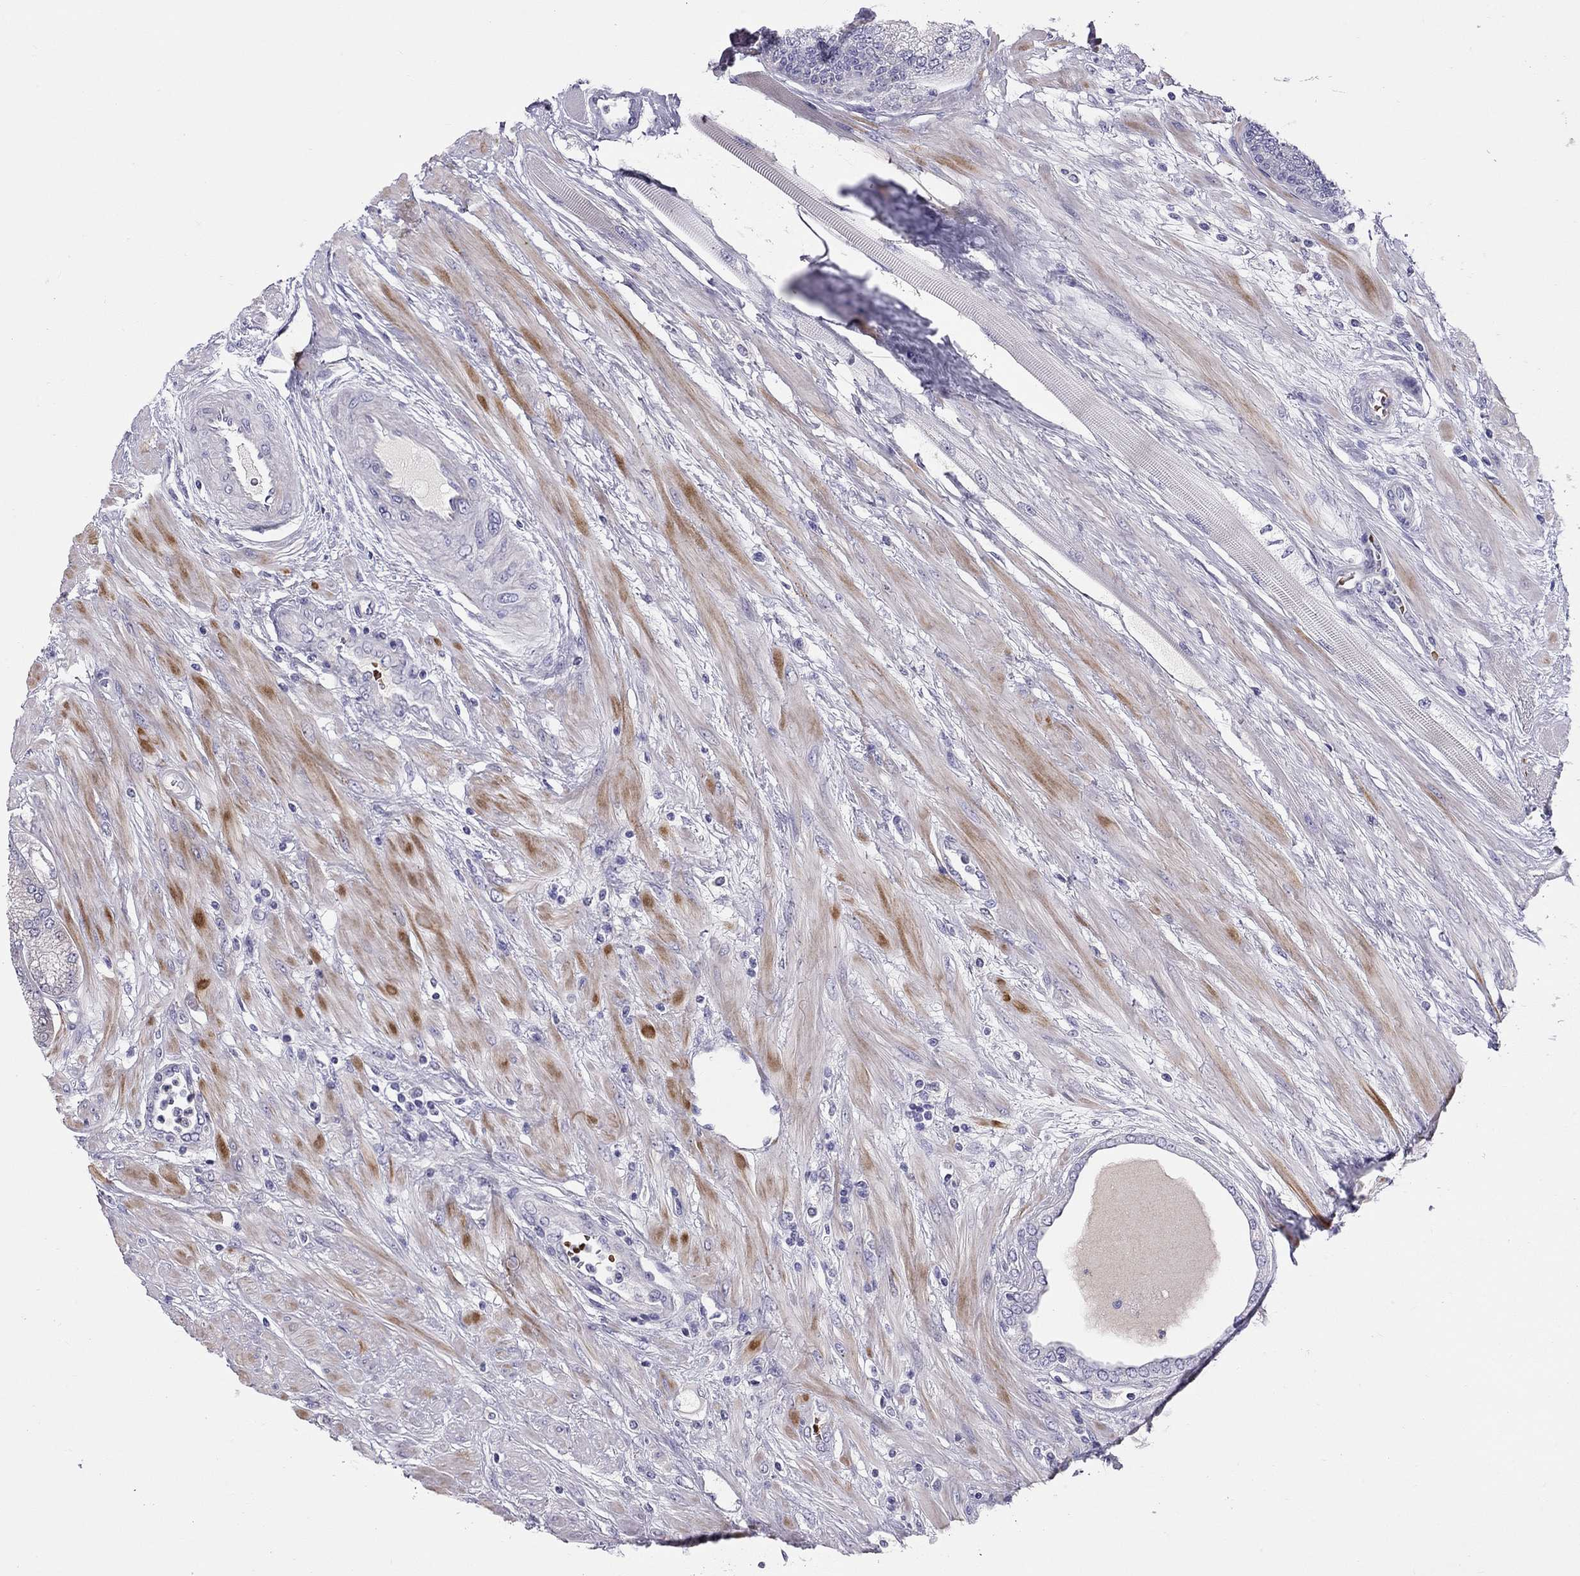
{"staining": {"intensity": "negative", "quantity": "none", "location": "none"}, "tissue": "prostate cancer", "cell_type": "Tumor cells", "image_type": "cancer", "snomed": [{"axis": "morphology", "description": "Adenocarcinoma, Low grade"}, {"axis": "topography", "description": "Prostate"}], "caption": "IHC image of neoplastic tissue: human prostate cancer (adenocarcinoma (low-grade)) stained with DAB (3,3'-diaminobenzidine) demonstrates no significant protein positivity in tumor cells.", "gene": "FRMD1", "patient": {"sex": "male", "age": 55}}